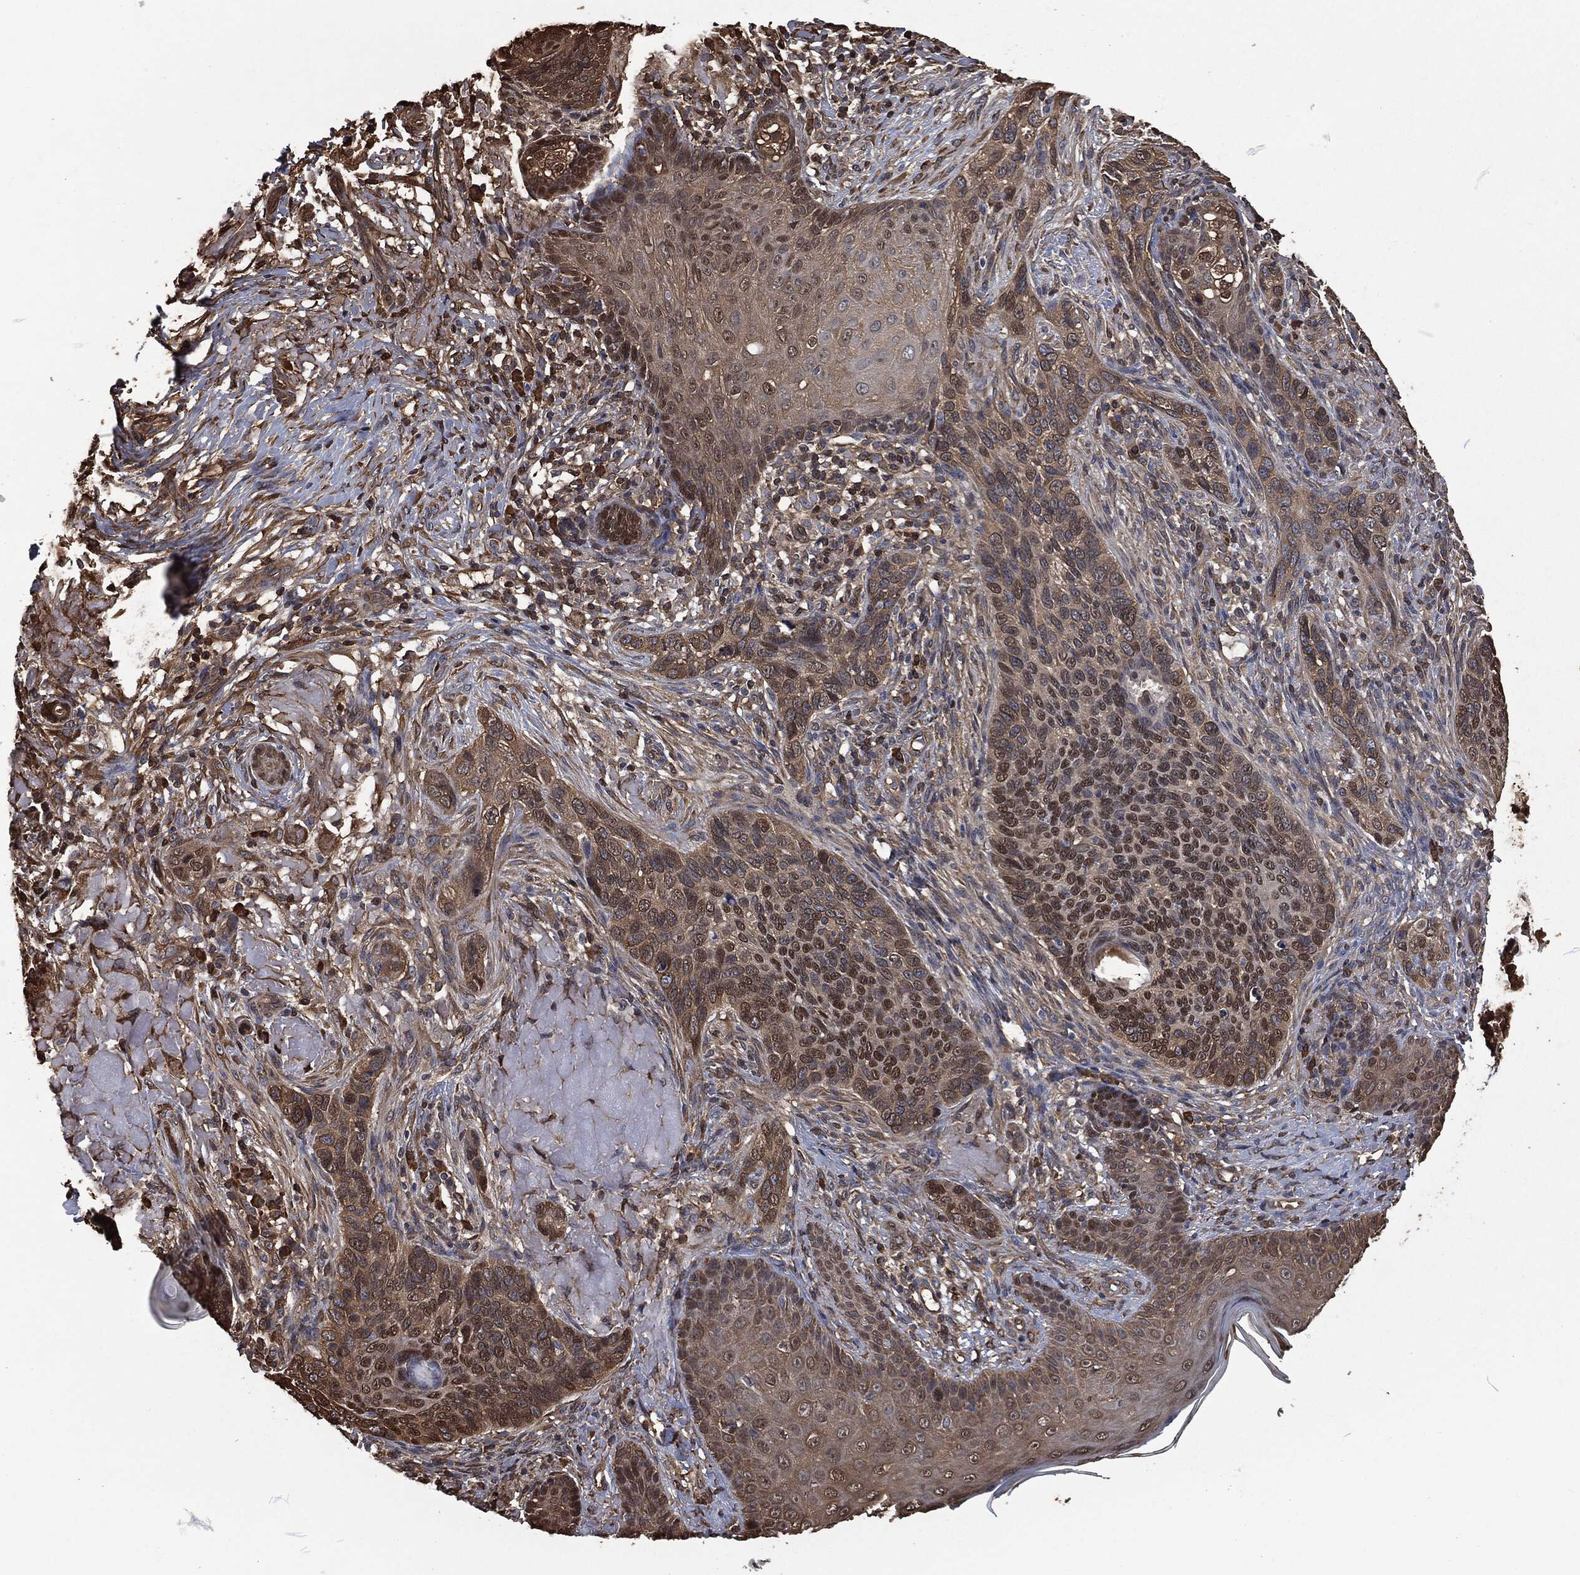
{"staining": {"intensity": "moderate", "quantity": "25%-75%", "location": "cytoplasmic/membranous,nuclear"}, "tissue": "skin cancer", "cell_type": "Tumor cells", "image_type": "cancer", "snomed": [{"axis": "morphology", "description": "Basal cell carcinoma"}, {"axis": "topography", "description": "Skin"}], "caption": "Tumor cells demonstrate medium levels of moderate cytoplasmic/membranous and nuclear staining in about 25%-75% of cells in human skin cancer. (DAB (3,3'-diaminobenzidine) IHC with brightfield microscopy, high magnification).", "gene": "PRDX4", "patient": {"sex": "male", "age": 91}}